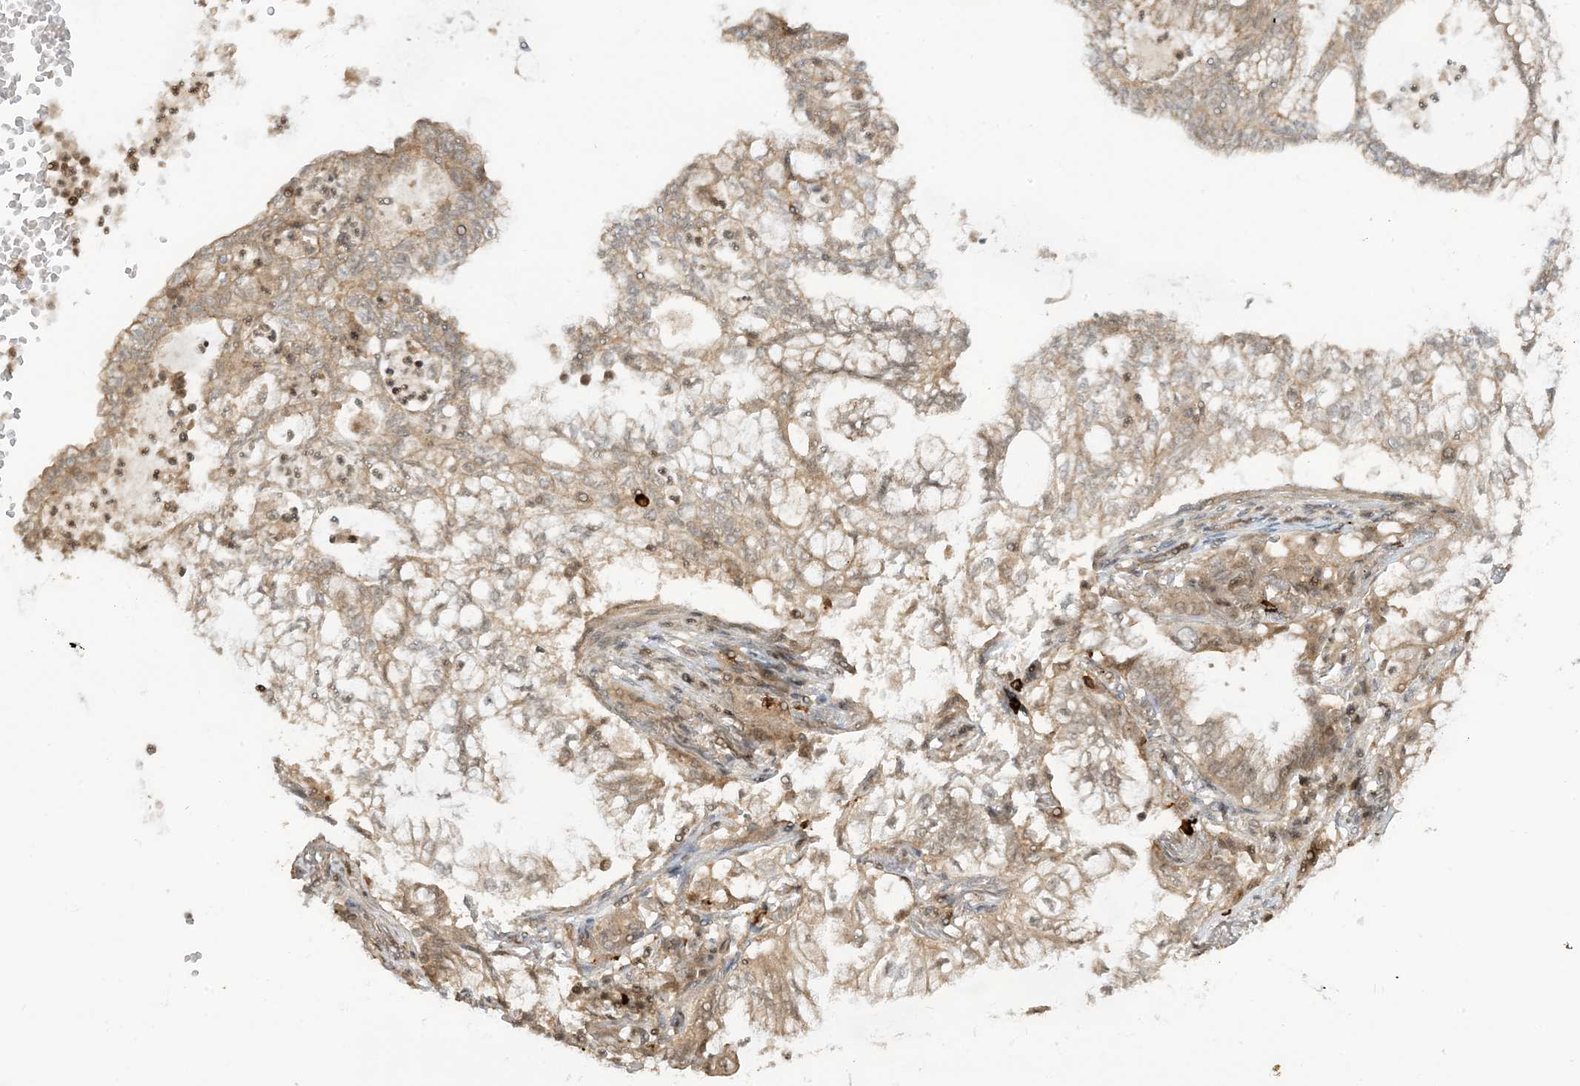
{"staining": {"intensity": "weak", "quantity": "25%-75%", "location": "cytoplasmic/membranous"}, "tissue": "lung cancer", "cell_type": "Tumor cells", "image_type": "cancer", "snomed": [{"axis": "morphology", "description": "Adenocarcinoma, NOS"}, {"axis": "topography", "description": "Lung"}], "caption": "Immunohistochemistry of lung cancer (adenocarcinoma) exhibits low levels of weak cytoplasmic/membranous positivity in approximately 25%-75% of tumor cells.", "gene": "PPP1R7", "patient": {"sex": "female", "age": 70}}